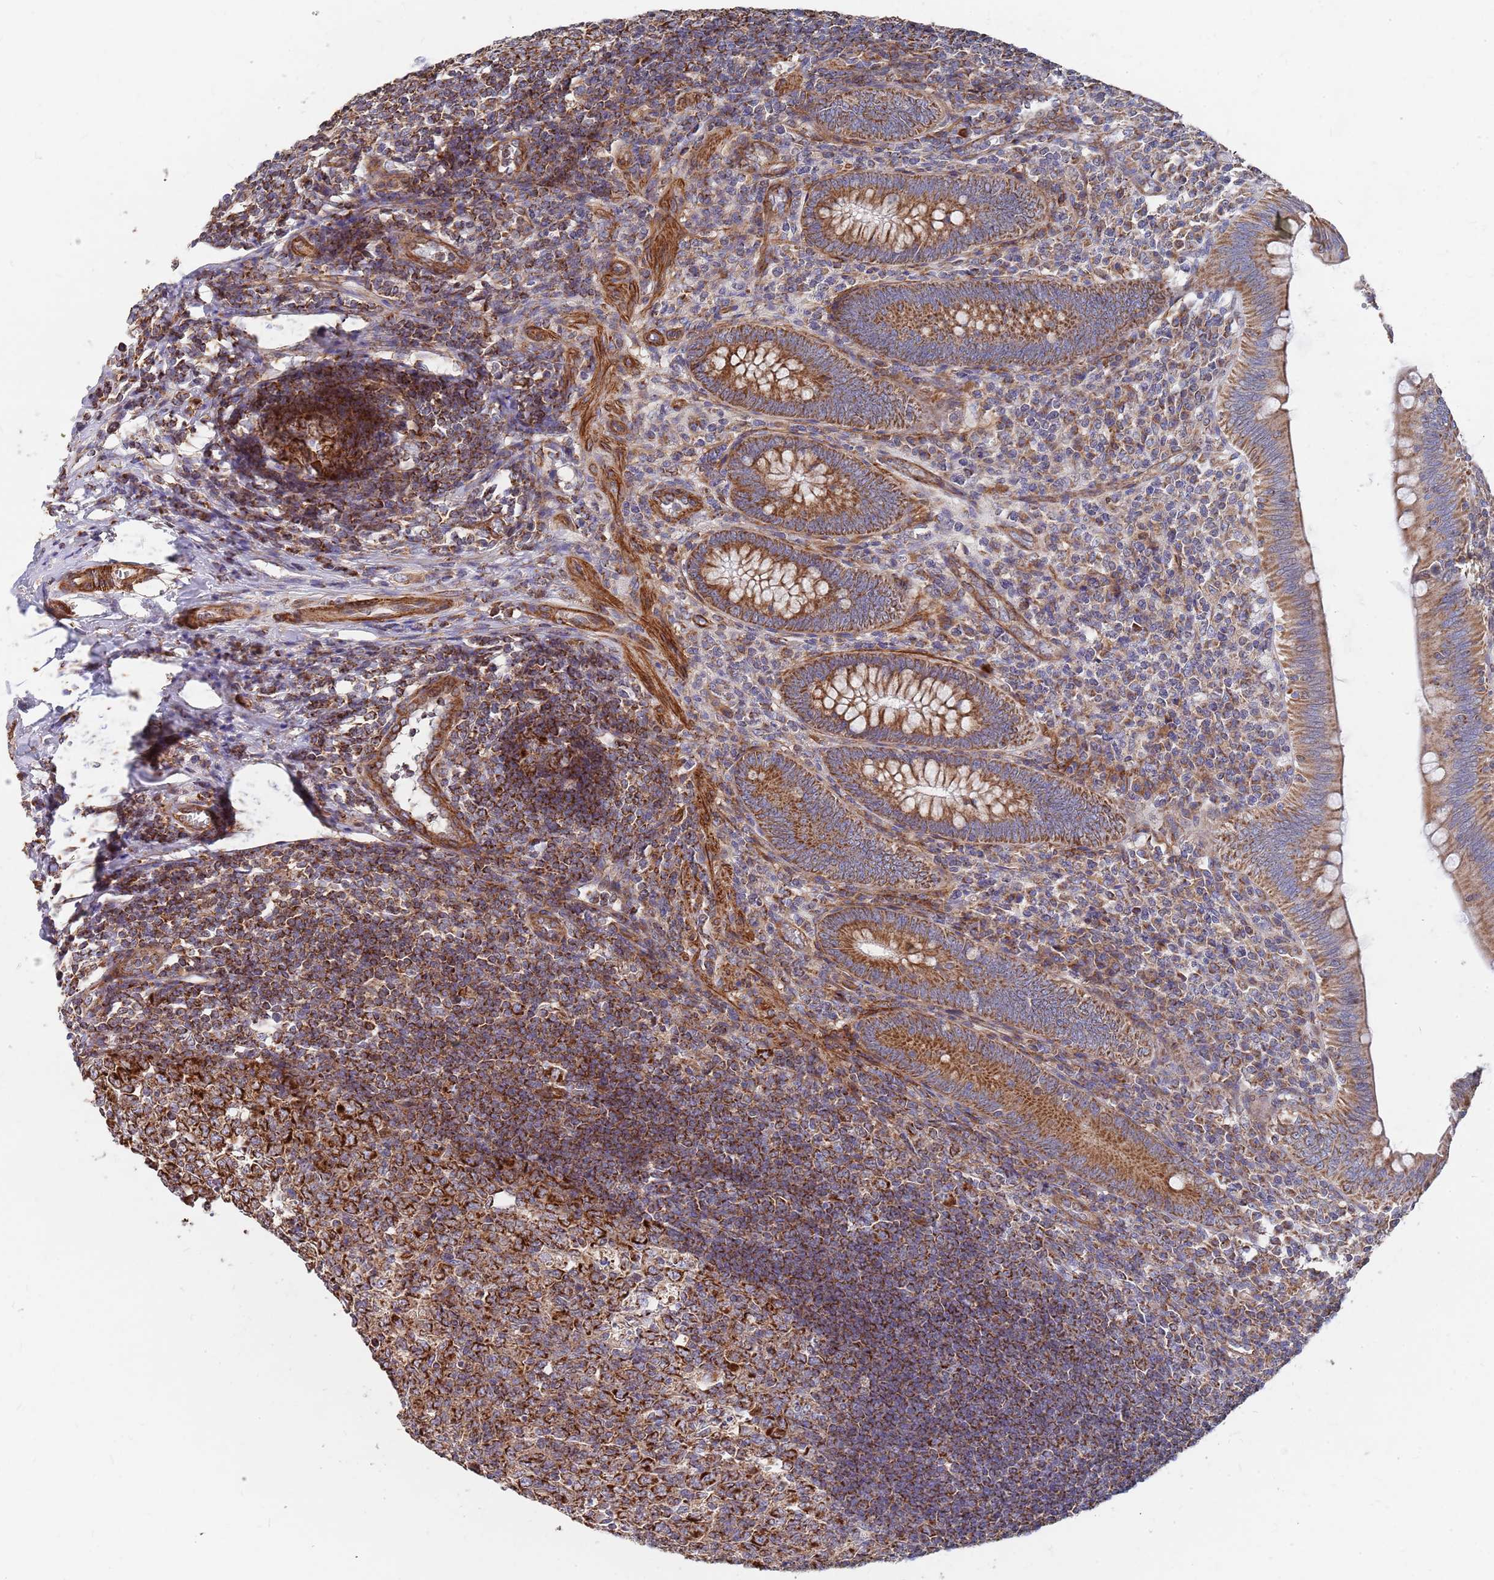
{"staining": {"intensity": "strong", "quantity": ">75%", "location": "cytoplasmic/membranous"}, "tissue": "appendix", "cell_type": "Glandular cells", "image_type": "normal", "snomed": [{"axis": "morphology", "description": "Normal tissue, NOS"}, {"axis": "topography", "description": "Appendix"}], "caption": "Immunohistochemical staining of unremarkable human appendix reveals >75% levels of strong cytoplasmic/membranous protein expression in approximately >75% of glandular cells.", "gene": "WDFY3", "patient": {"sex": "male", "age": 14}}